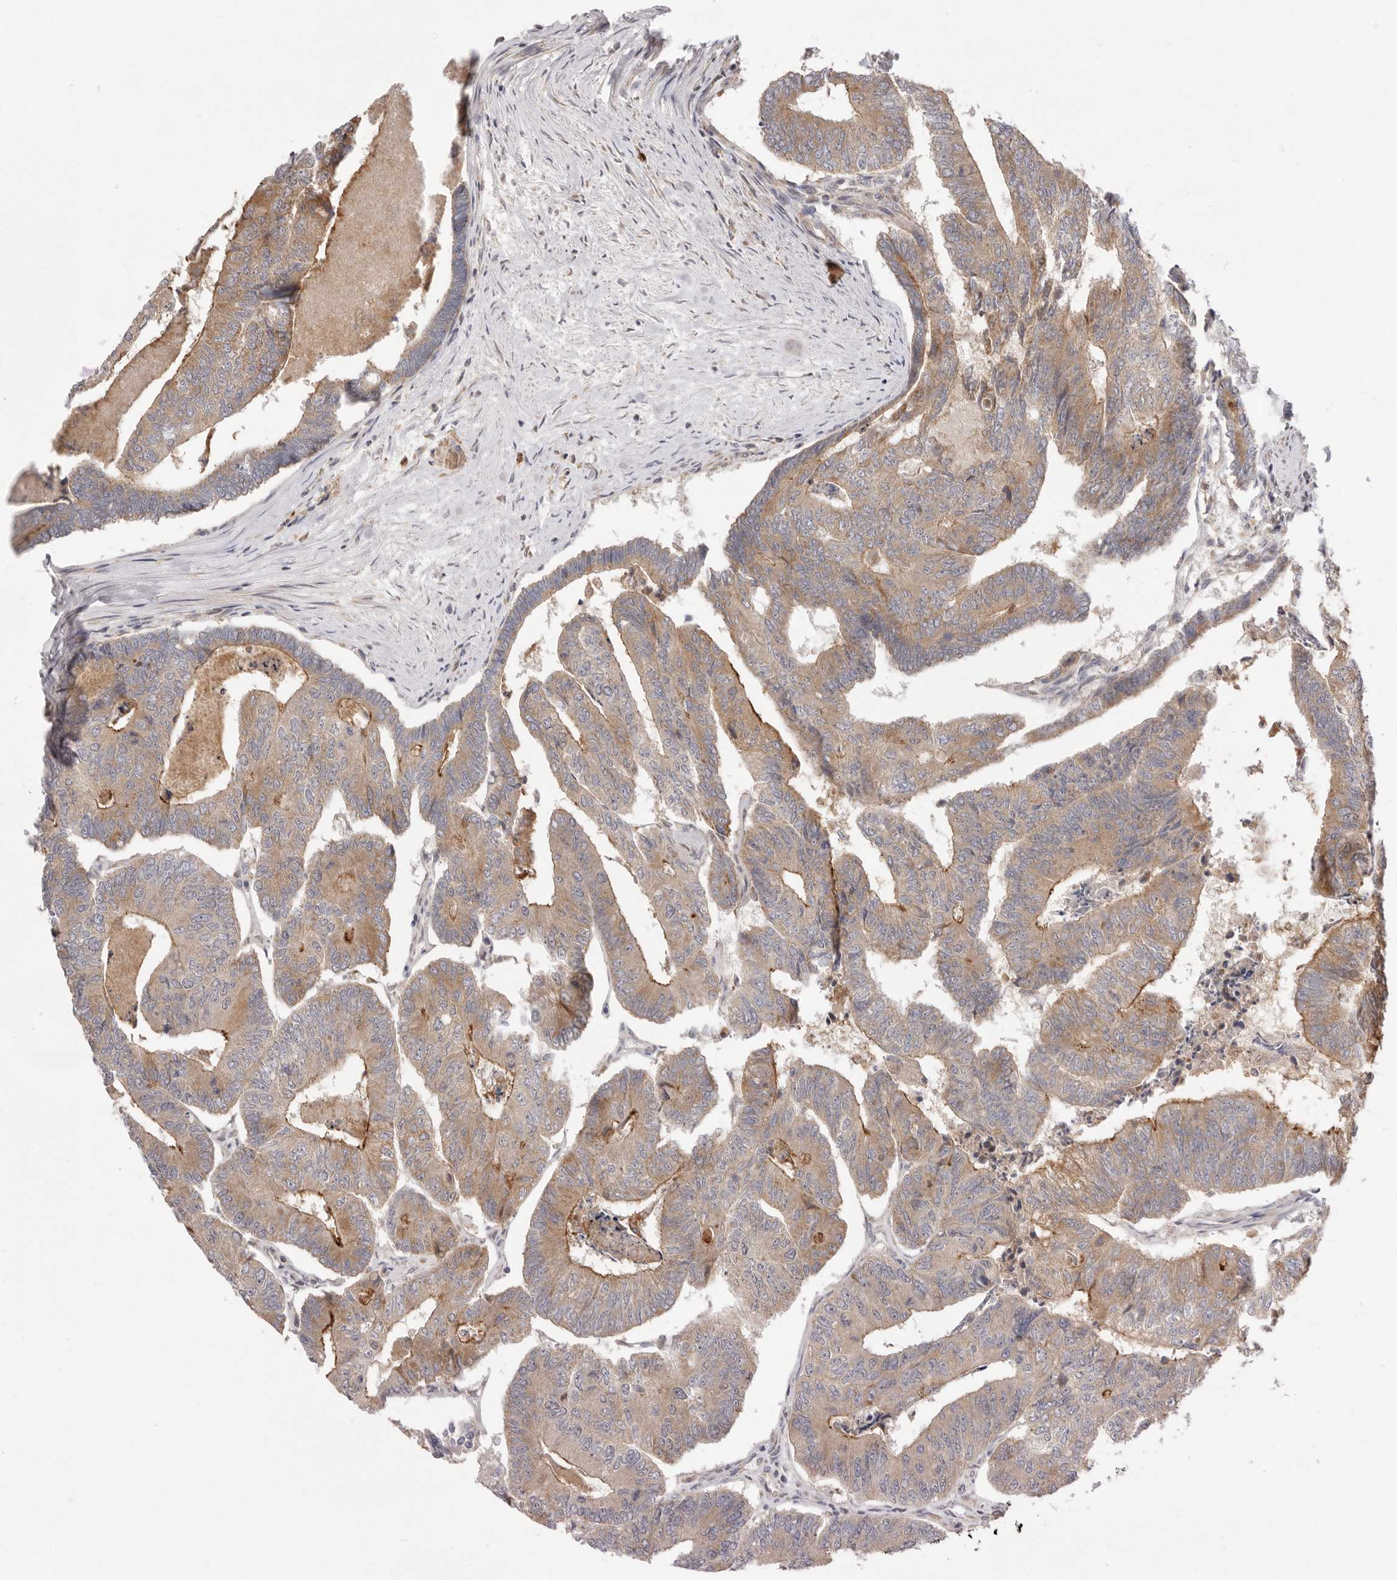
{"staining": {"intensity": "moderate", "quantity": ">75%", "location": "cytoplasmic/membranous"}, "tissue": "colorectal cancer", "cell_type": "Tumor cells", "image_type": "cancer", "snomed": [{"axis": "morphology", "description": "Adenocarcinoma, NOS"}, {"axis": "topography", "description": "Colon"}], "caption": "IHC image of neoplastic tissue: human colorectal adenocarcinoma stained using immunohistochemistry (IHC) shows medium levels of moderate protein expression localized specifically in the cytoplasmic/membranous of tumor cells, appearing as a cytoplasmic/membranous brown color.", "gene": "USH1C", "patient": {"sex": "female", "age": 67}}